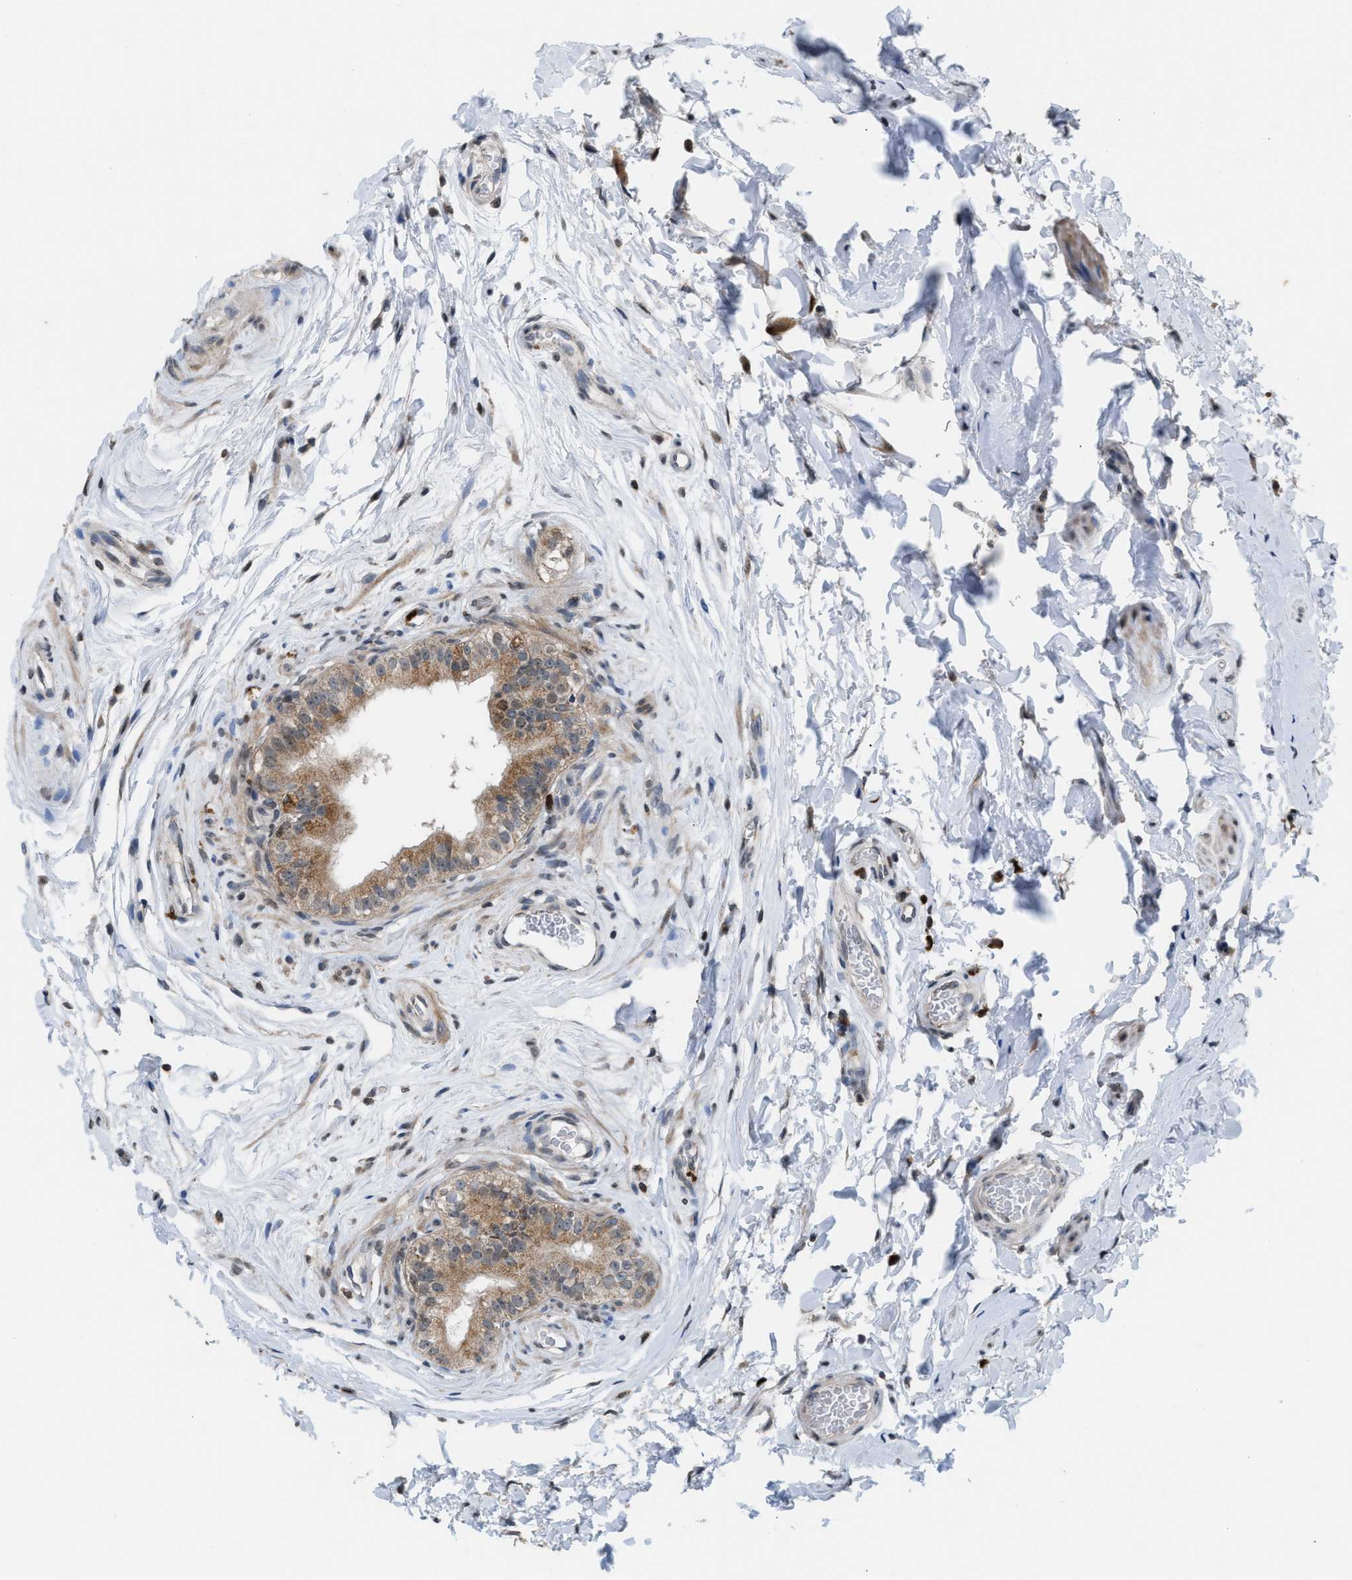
{"staining": {"intensity": "moderate", "quantity": ">75%", "location": "cytoplasmic/membranous,nuclear"}, "tissue": "epididymis", "cell_type": "Glandular cells", "image_type": "normal", "snomed": [{"axis": "morphology", "description": "Normal tissue, NOS"}, {"axis": "topography", "description": "Testis"}, {"axis": "topography", "description": "Epididymis"}], "caption": "Immunohistochemistry staining of unremarkable epididymis, which reveals medium levels of moderate cytoplasmic/membranous,nuclear expression in about >75% of glandular cells indicating moderate cytoplasmic/membranous,nuclear protein positivity. The staining was performed using DAB (brown) for protein detection and nuclei were counterstained in hematoxylin (blue).", "gene": "PRUNE2", "patient": {"sex": "male", "age": 36}}